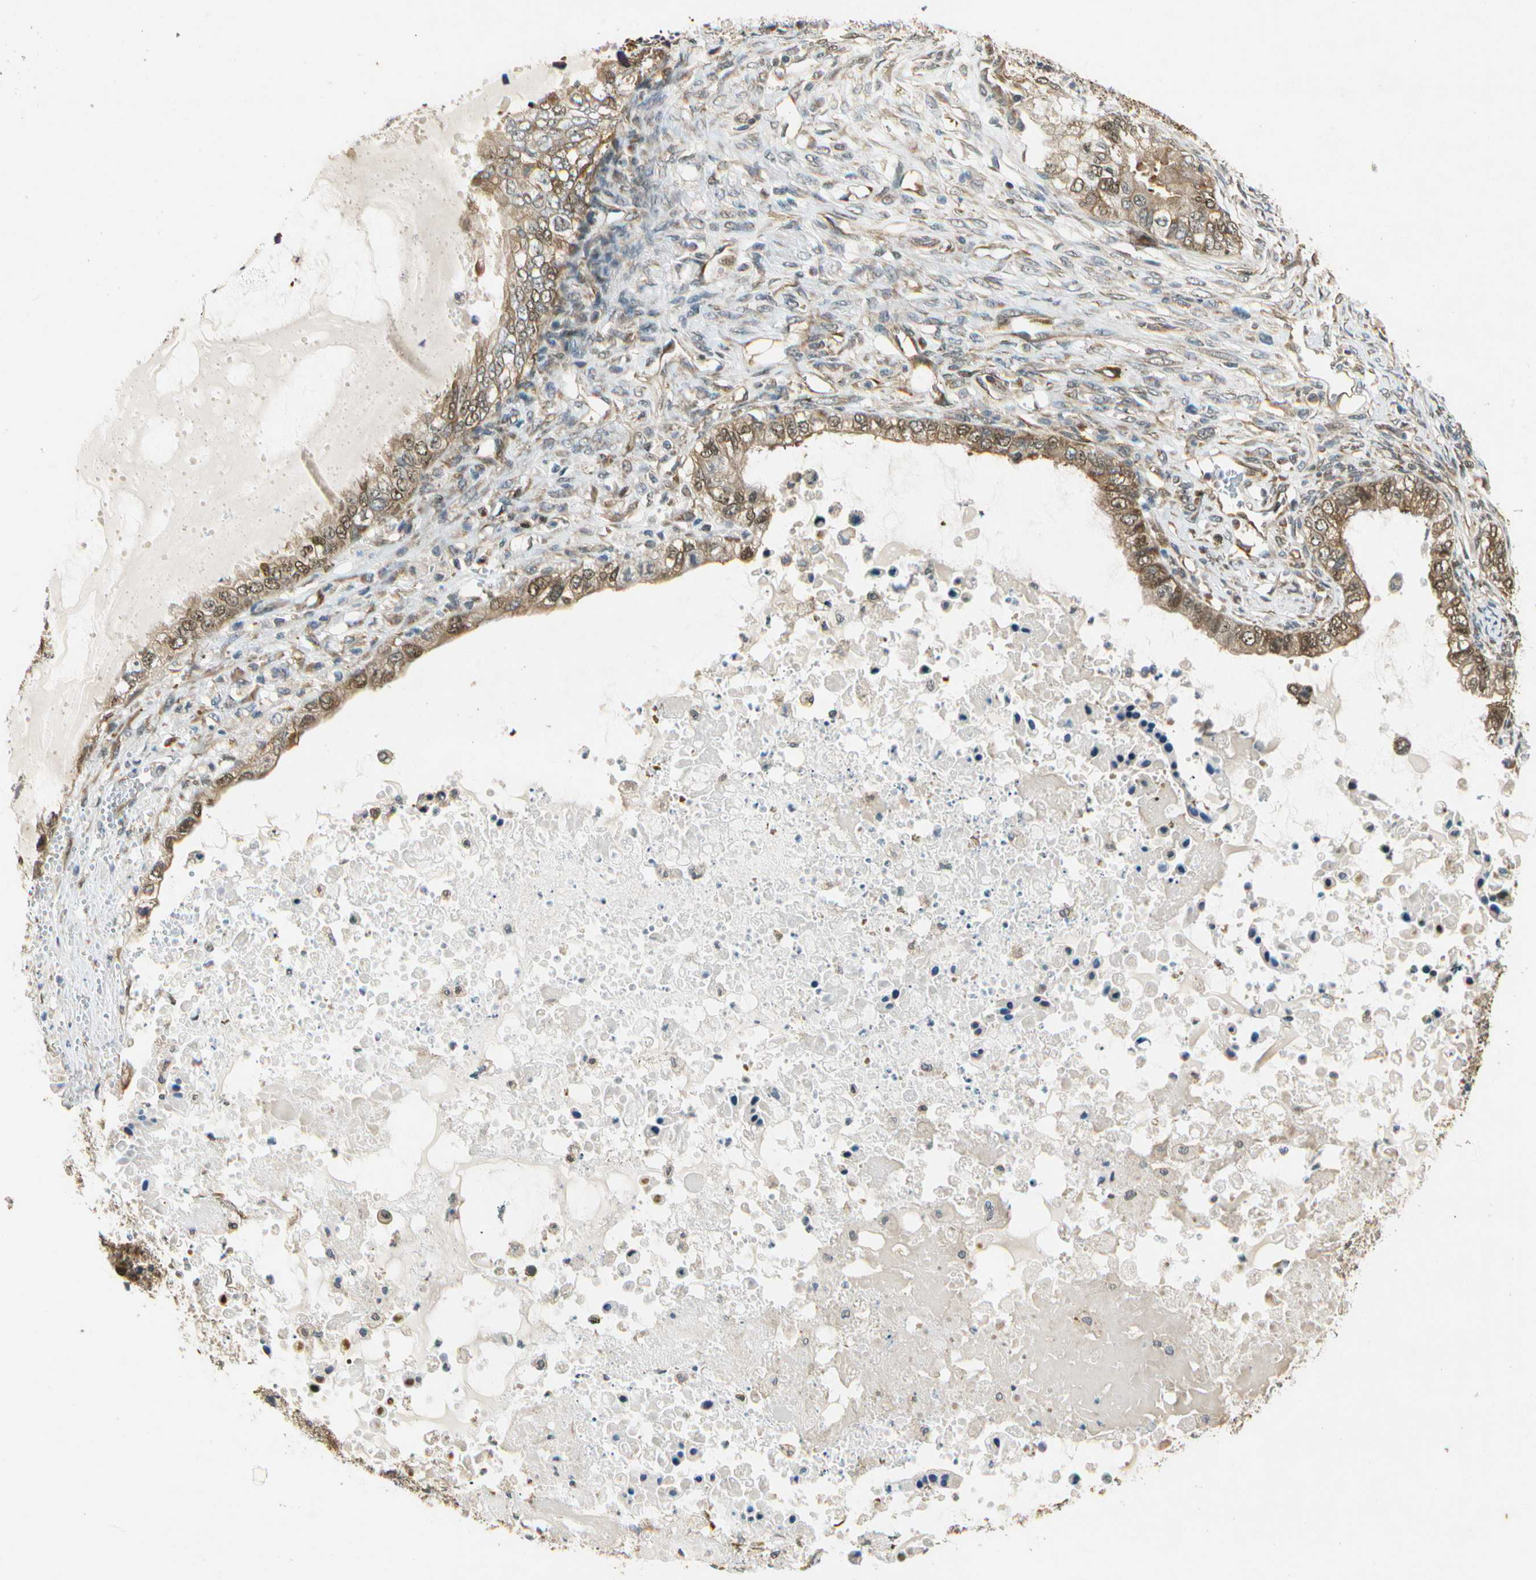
{"staining": {"intensity": "moderate", "quantity": ">75%", "location": "cytoplasmic/membranous"}, "tissue": "ovarian cancer", "cell_type": "Tumor cells", "image_type": "cancer", "snomed": [{"axis": "morphology", "description": "Cystadenocarcinoma, mucinous, NOS"}, {"axis": "topography", "description": "Ovary"}], "caption": "The histopathology image shows staining of ovarian cancer (mucinous cystadenocarcinoma), revealing moderate cytoplasmic/membranous protein staining (brown color) within tumor cells.", "gene": "EIF1AX", "patient": {"sex": "female", "age": 80}}